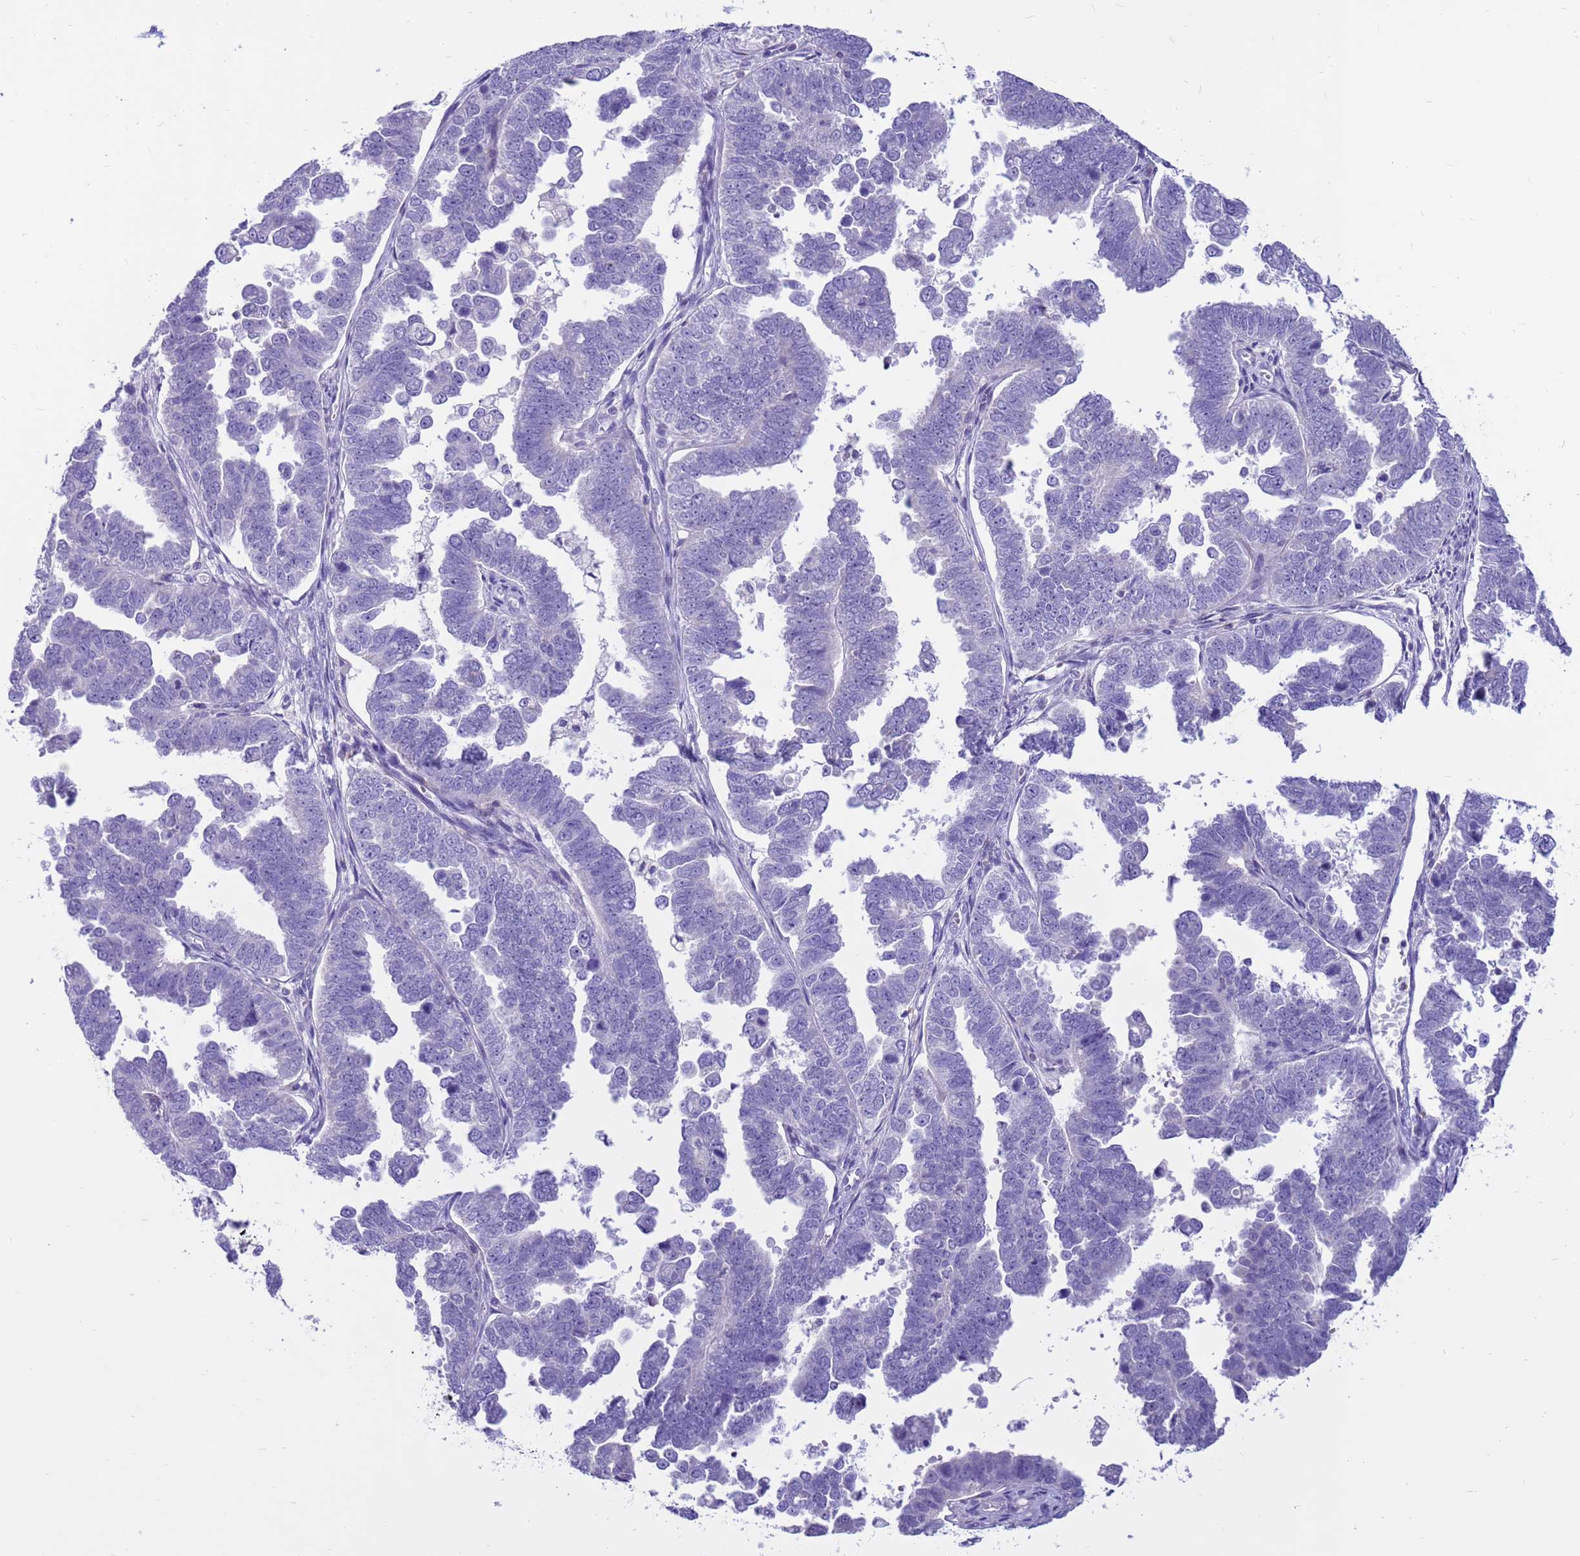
{"staining": {"intensity": "negative", "quantity": "none", "location": "none"}, "tissue": "endometrial cancer", "cell_type": "Tumor cells", "image_type": "cancer", "snomed": [{"axis": "morphology", "description": "Adenocarcinoma, NOS"}, {"axis": "topography", "description": "Endometrium"}], "caption": "Photomicrograph shows no significant protein positivity in tumor cells of endometrial cancer.", "gene": "PDE10A", "patient": {"sex": "female", "age": 75}}